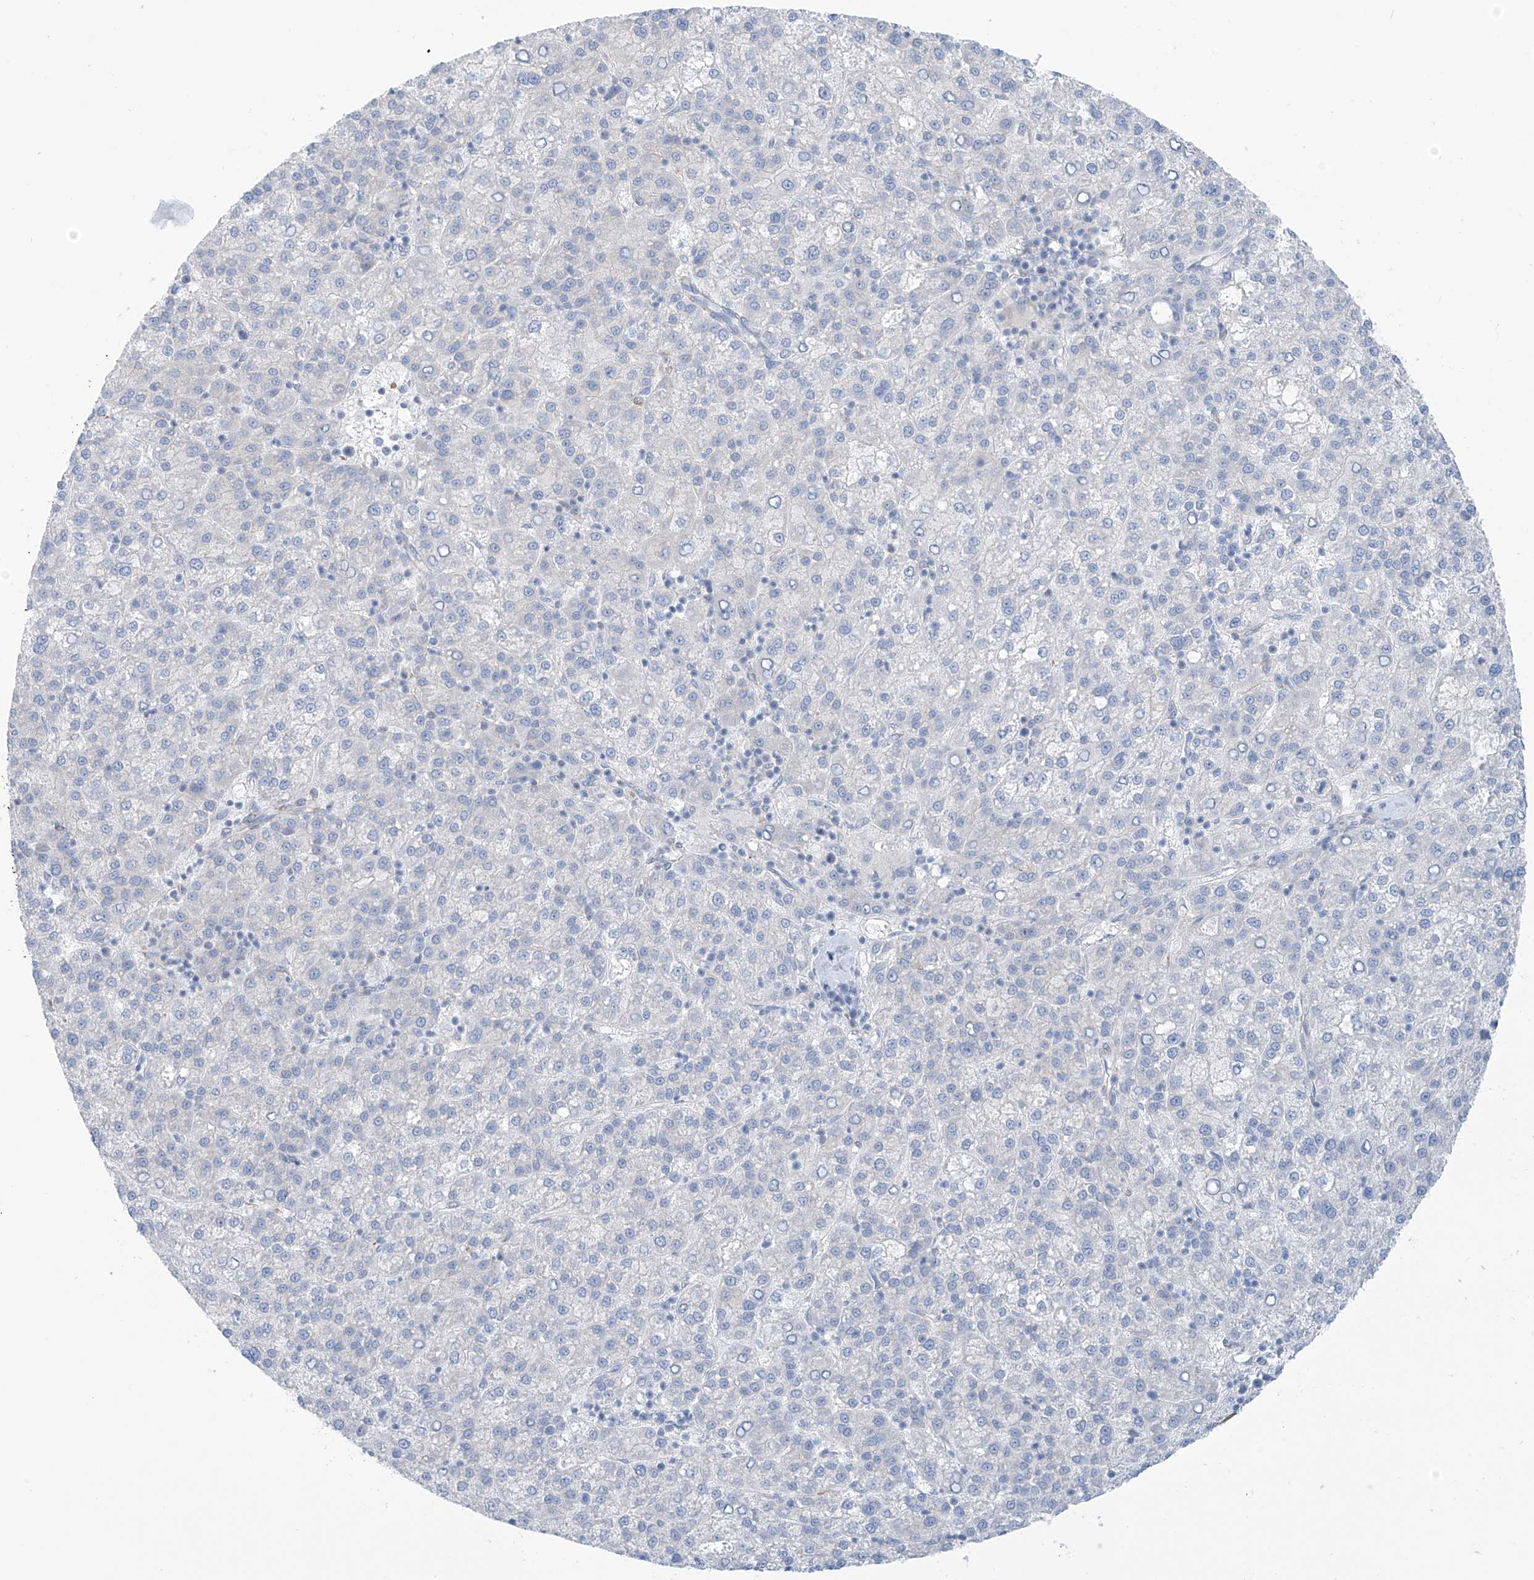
{"staining": {"intensity": "negative", "quantity": "none", "location": "none"}, "tissue": "liver cancer", "cell_type": "Tumor cells", "image_type": "cancer", "snomed": [{"axis": "morphology", "description": "Carcinoma, Hepatocellular, NOS"}, {"axis": "topography", "description": "Liver"}], "caption": "Tumor cells show no significant positivity in liver cancer.", "gene": "RCN2", "patient": {"sex": "female", "age": 58}}